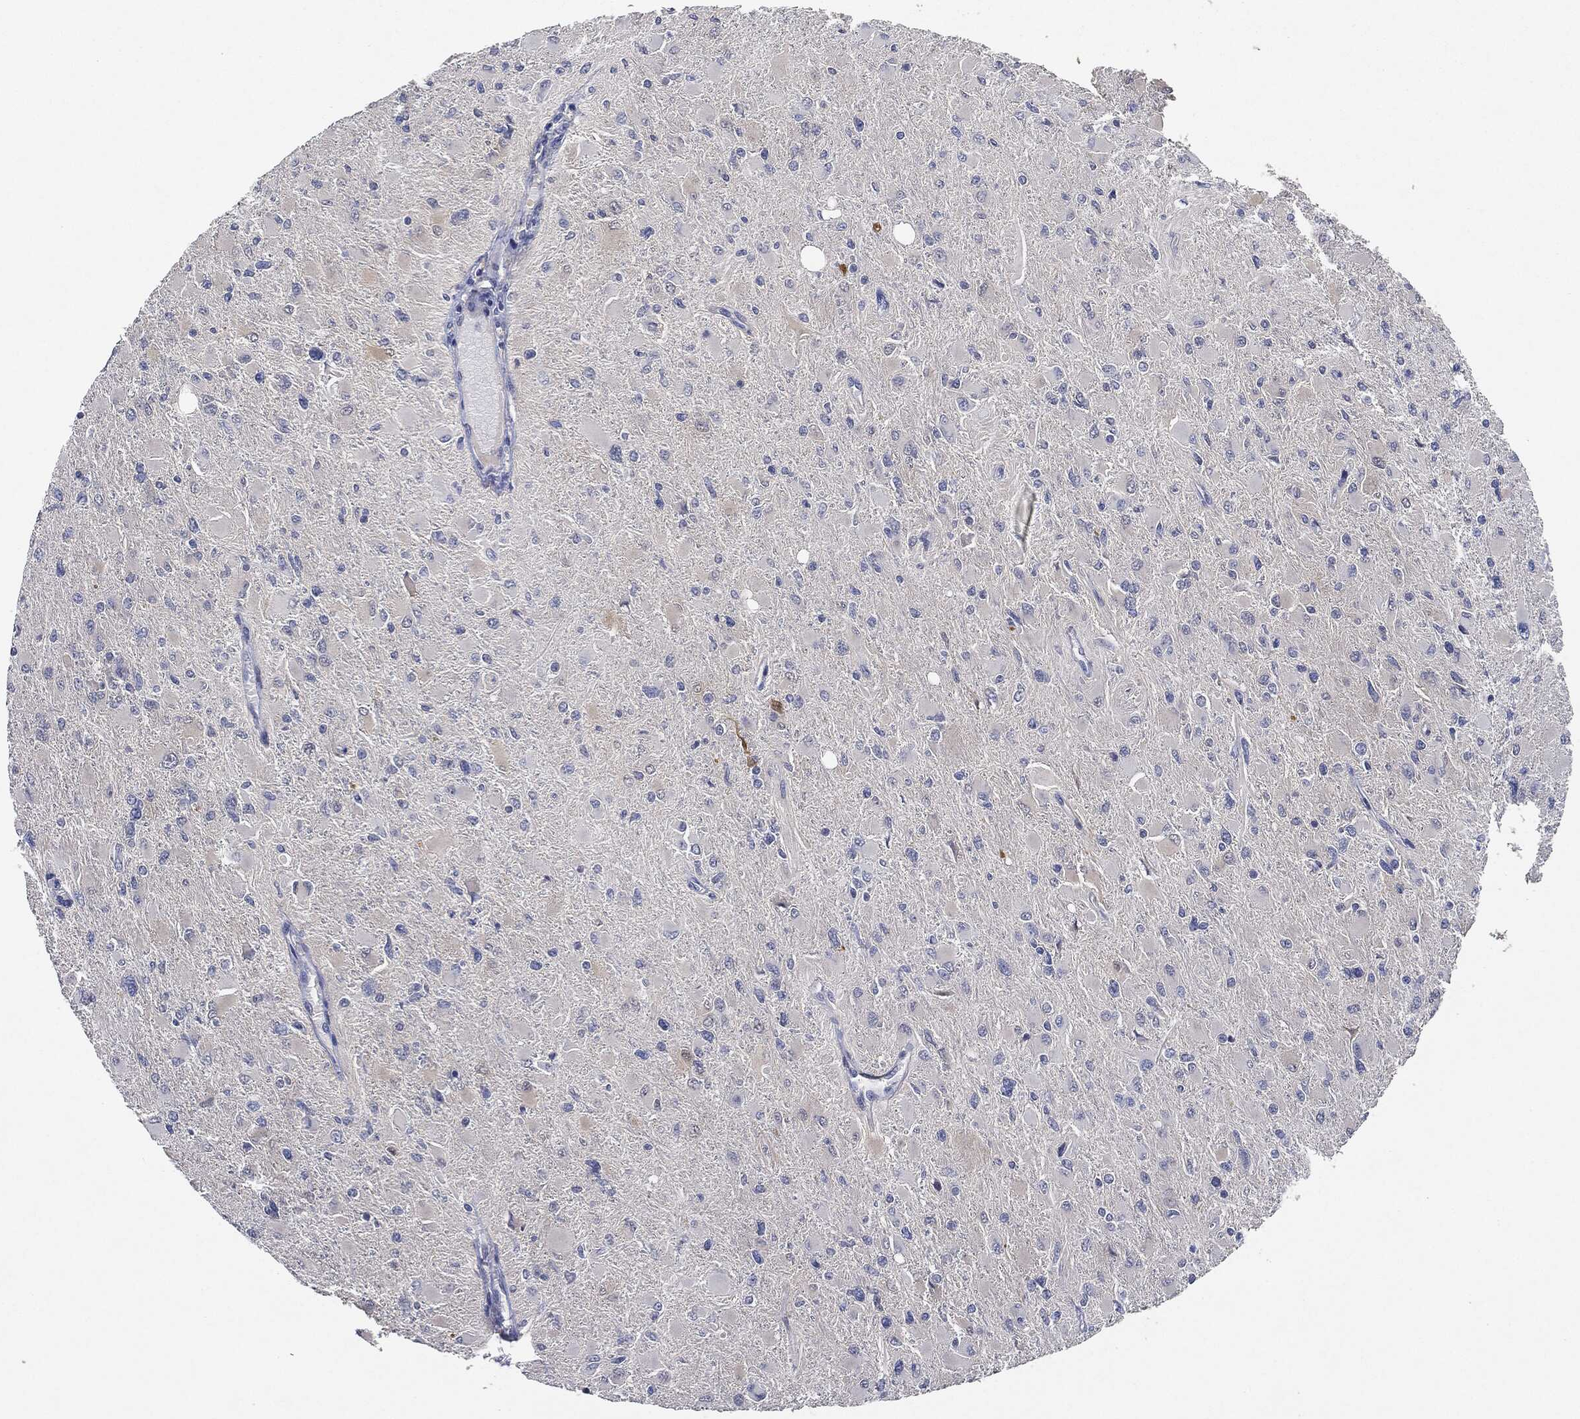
{"staining": {"intensity": "negative", "quantity": "none", "location": "none"}, "tissue": "glioma", "cell_type": "Tumor cells", "image_type": "cancer", "snomed": [{"axis": "morphology", "description": "Glioma, malignant, High grade"}, {"axis": "topography", "description": "Cerebral cortex"}], "caption": "Immunohistochemistry (IHC) of glioma displays no expression in tumor cells.", "gene": "NTRK1", "patient": {"sex": "female", "age": 36}}